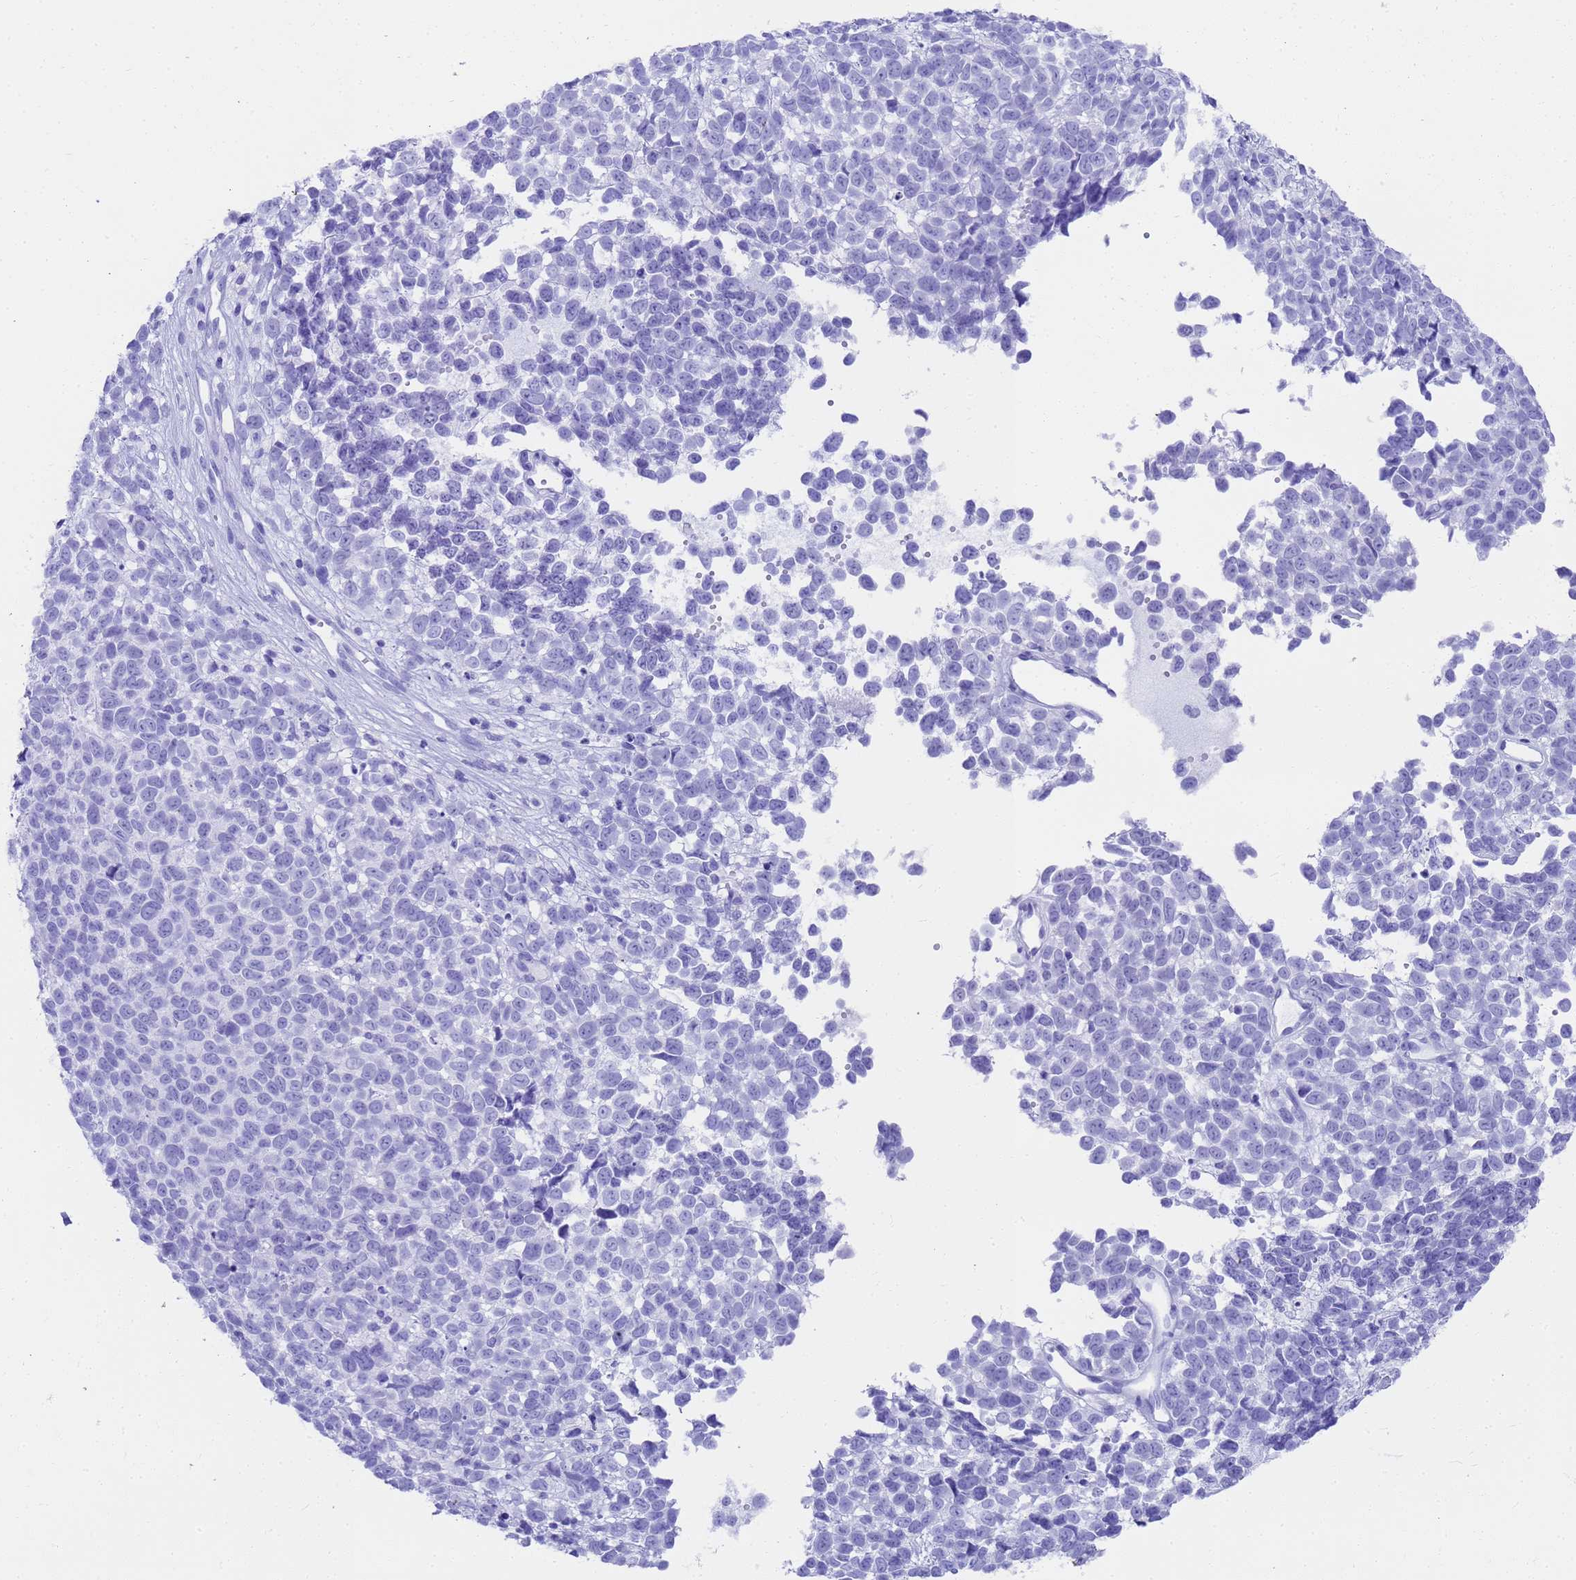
{"staining": {"intensity": "negative", "quantity": "none", "location": "none"}, "tissue": "melanoma", "cell_type": "Tumor cells", "image_type": "cancer", "snomed": [{"axis": "morphology", "description": "Malignant melanoma, NOS"}, {"axis": "topography", "description": "Nose, NOS"}], "caption": "A high-resolution histopathology image shows immunohistochemistry (IHC) staining of melanoma, which shows no significant staining in tumor cells.", "gene": "MS4A13", "patient": {"sex": "female", "age": 48}}